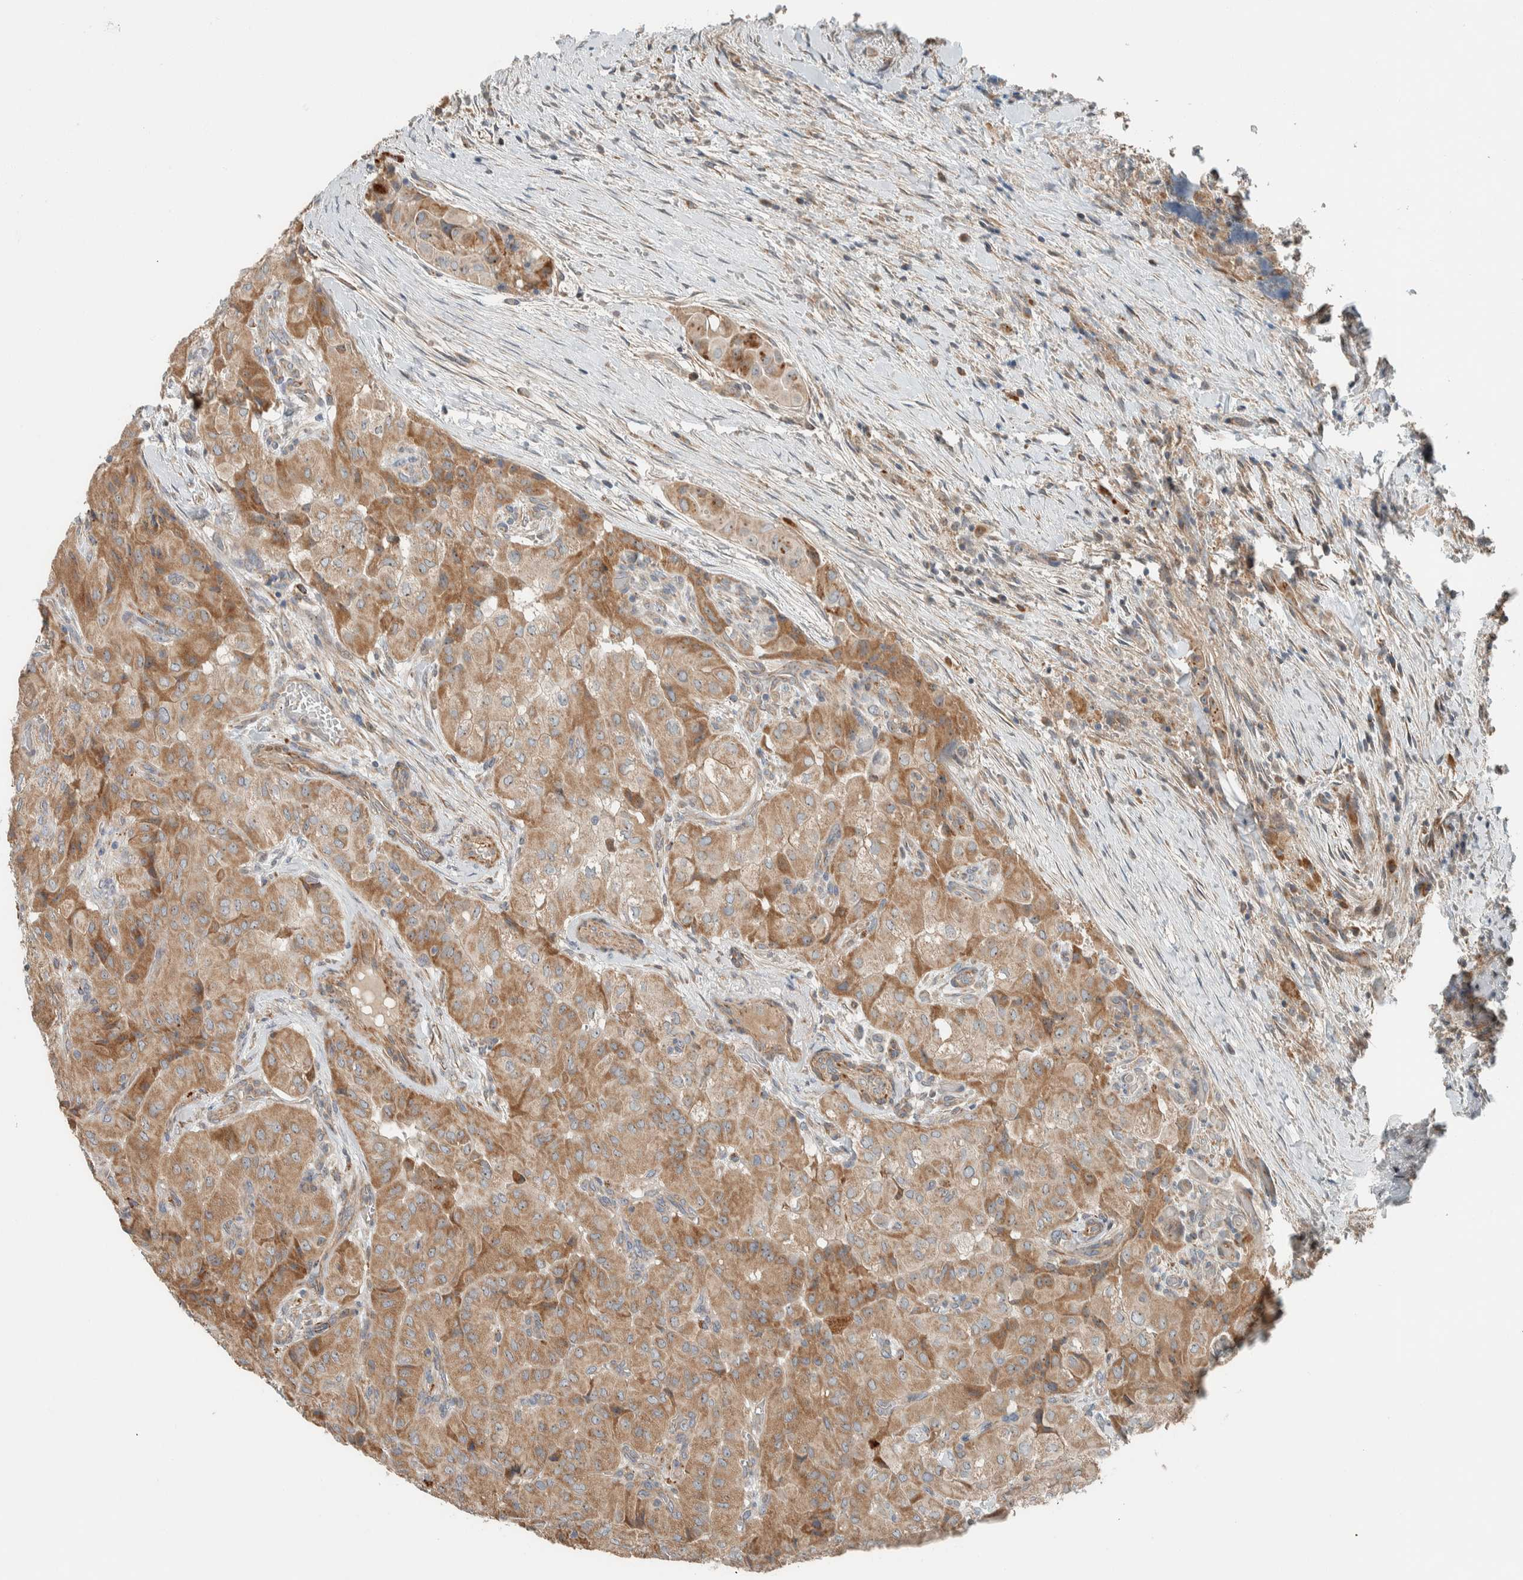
{"staining": {"intensity": "moderate", "quantity": ">75%", "location": "cytoplasmic/membranous,nuclear"}, "tissue": "thyroid cancer", "cell_type": "Tumor cells", "image_type": "cancer", "snomed": [{"axis": "morphology", "description": "Papillary adenocarcinoma, NOS"}, {"axis": "topography", "description": "Thyroid gland"}], "caption": "IHC of thyroid papillary adenocarcinoma reveals medium levels of moderate cytoplasmic/membranous and nuclear positivity in about >75% of tumor cells.", "gene": "SLFN12L", "patient": {"sex": "female", "age": 59}}